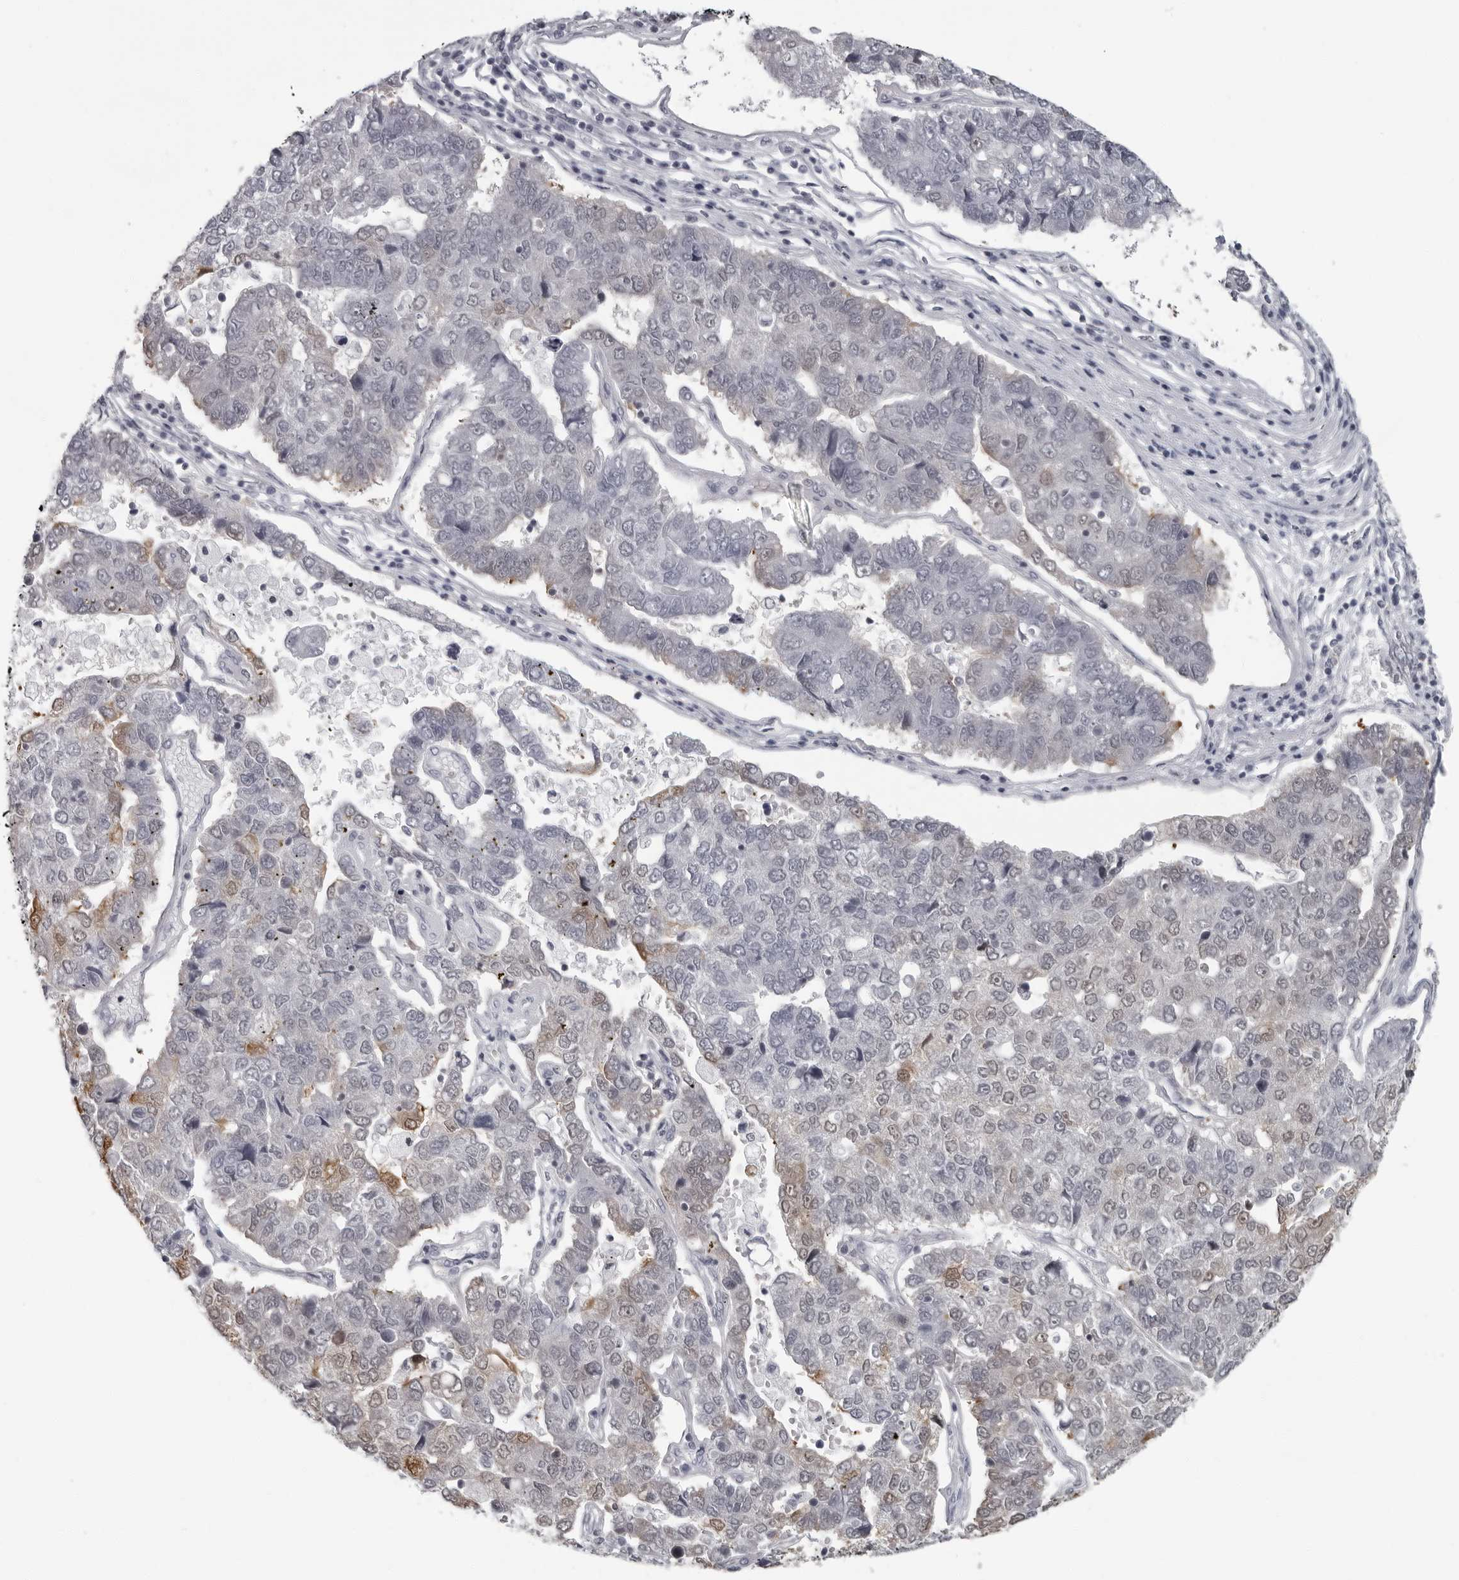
{"staining": {"intensity": "moderate", "quantity": "<25%", "location": "cytoplasmic/membranous,nuclear"}, "tissue": "pancreatic cancer", "cell_type": "Tumor cells", "image_type": "cancer", "snomed": [{"axis": "morphology", "description": "Adenocarcinoma, NOS"}, {"axis": "topography", "description": "Pancreas"}], "caption": "High-magnification brightfield microscopy of pancreatic cancer (adenocarcinoma) stained with DAB (brown) and counterstained with hematoxylin (blue). tumor cells exhibit moderate cytoplasmic/membranous and nuclear expression is appreciated in about<25% of cells.", "gene": "LZIC", "patient": {"sex": "female", "age": 61}}